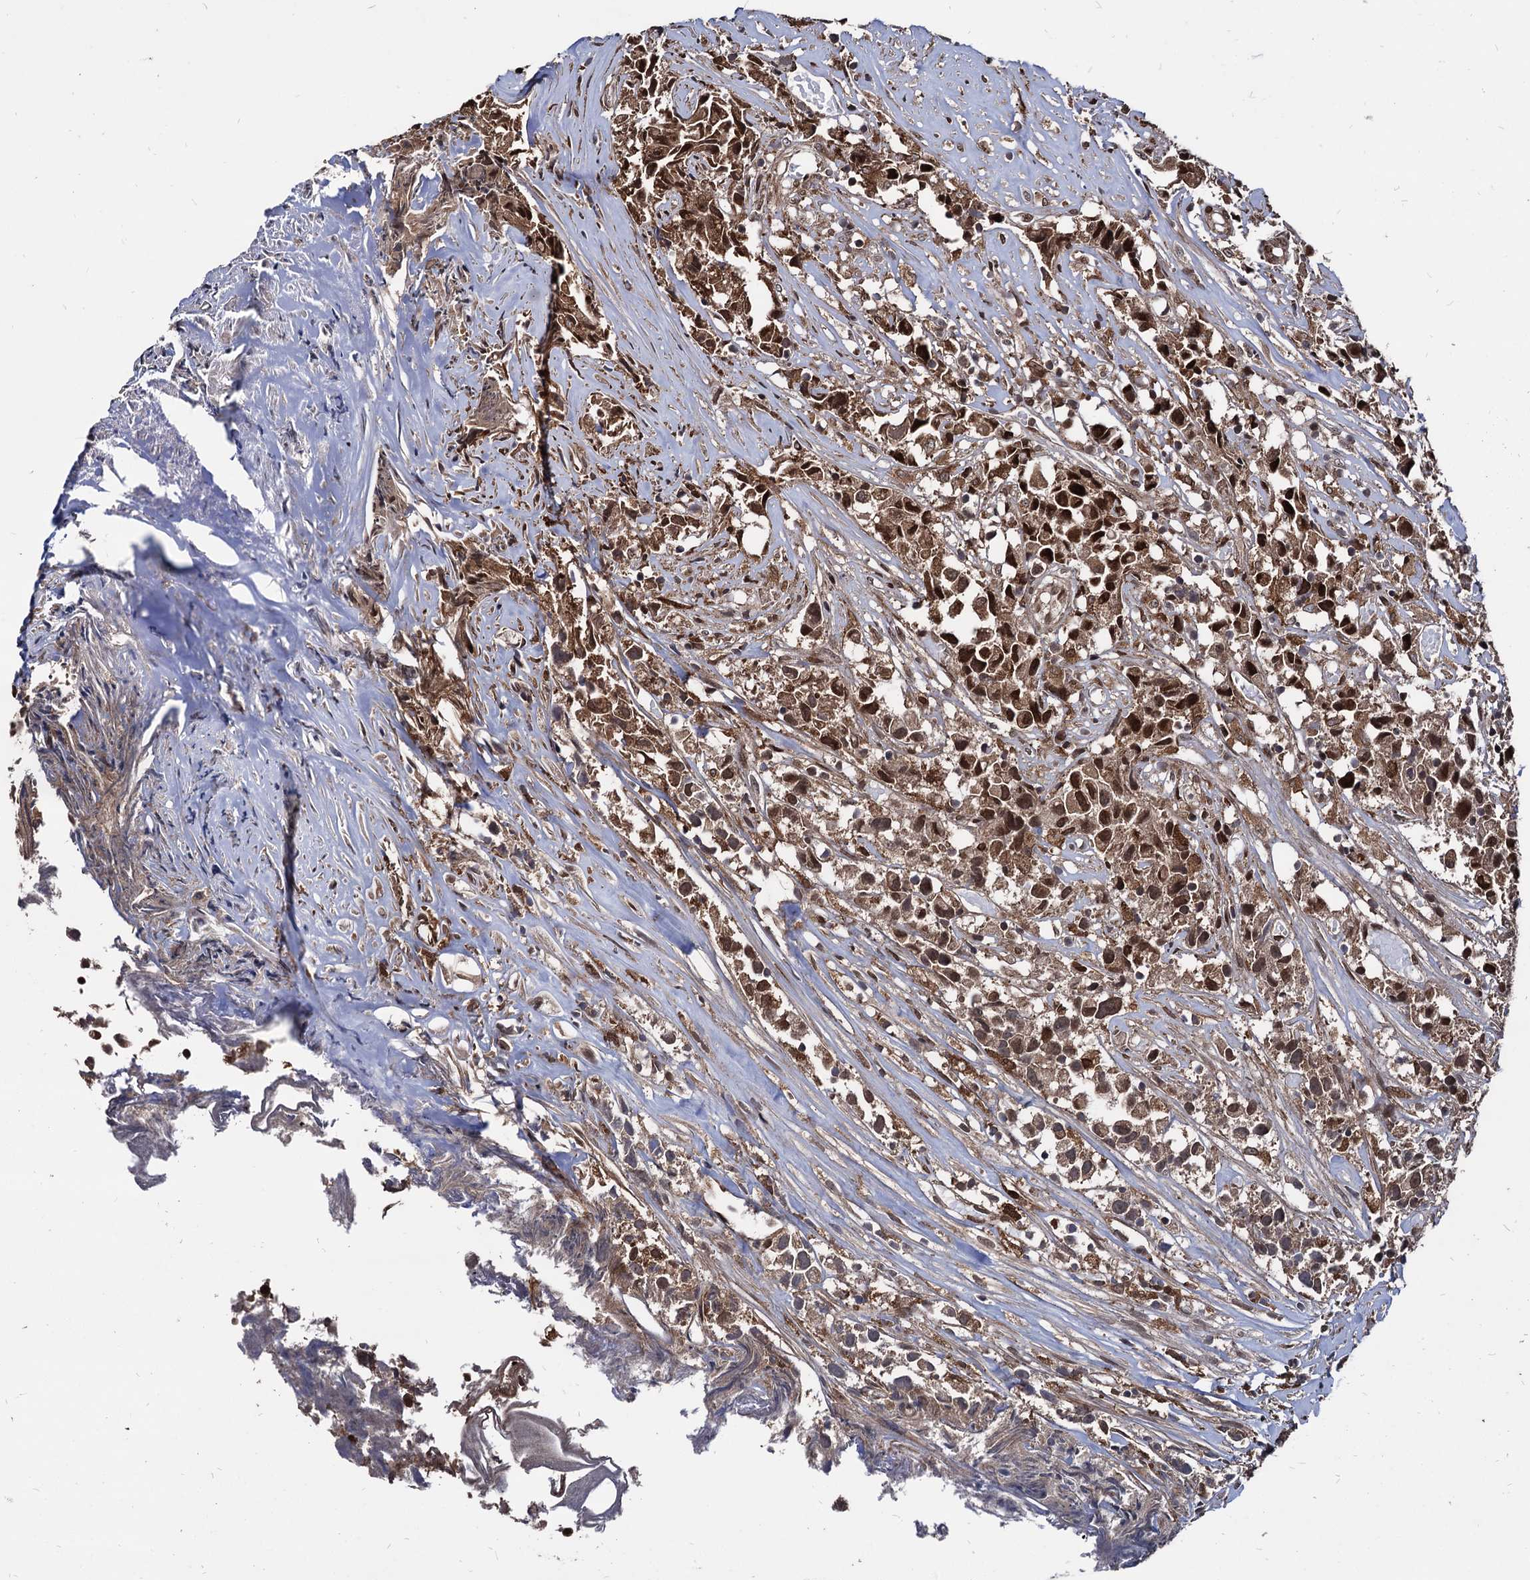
{"staining": {"intensity": "strong", "quantity": ">75%", "location": "cytoplasmic/membranous,nuclear"}, "tissue": "urothelial cancer", "cell_type": "Tumor cells", "image_type": "cancer", "snomed": [{"axis": "morphology", "description": "Urothelial carcinoma, High grade"}, {"axis": "topography", "description": "Urinary bladder"}], "caption": "This photomicrograph shows immunohistochemistry staining of human urothelial carcinoma (high-grade), with high strong cytoplasmic/membranous and nuclear expression in about >75% of tumor cells.", "gene": "ANKRD12", "patient": {"sex": "female", "age": 75}}